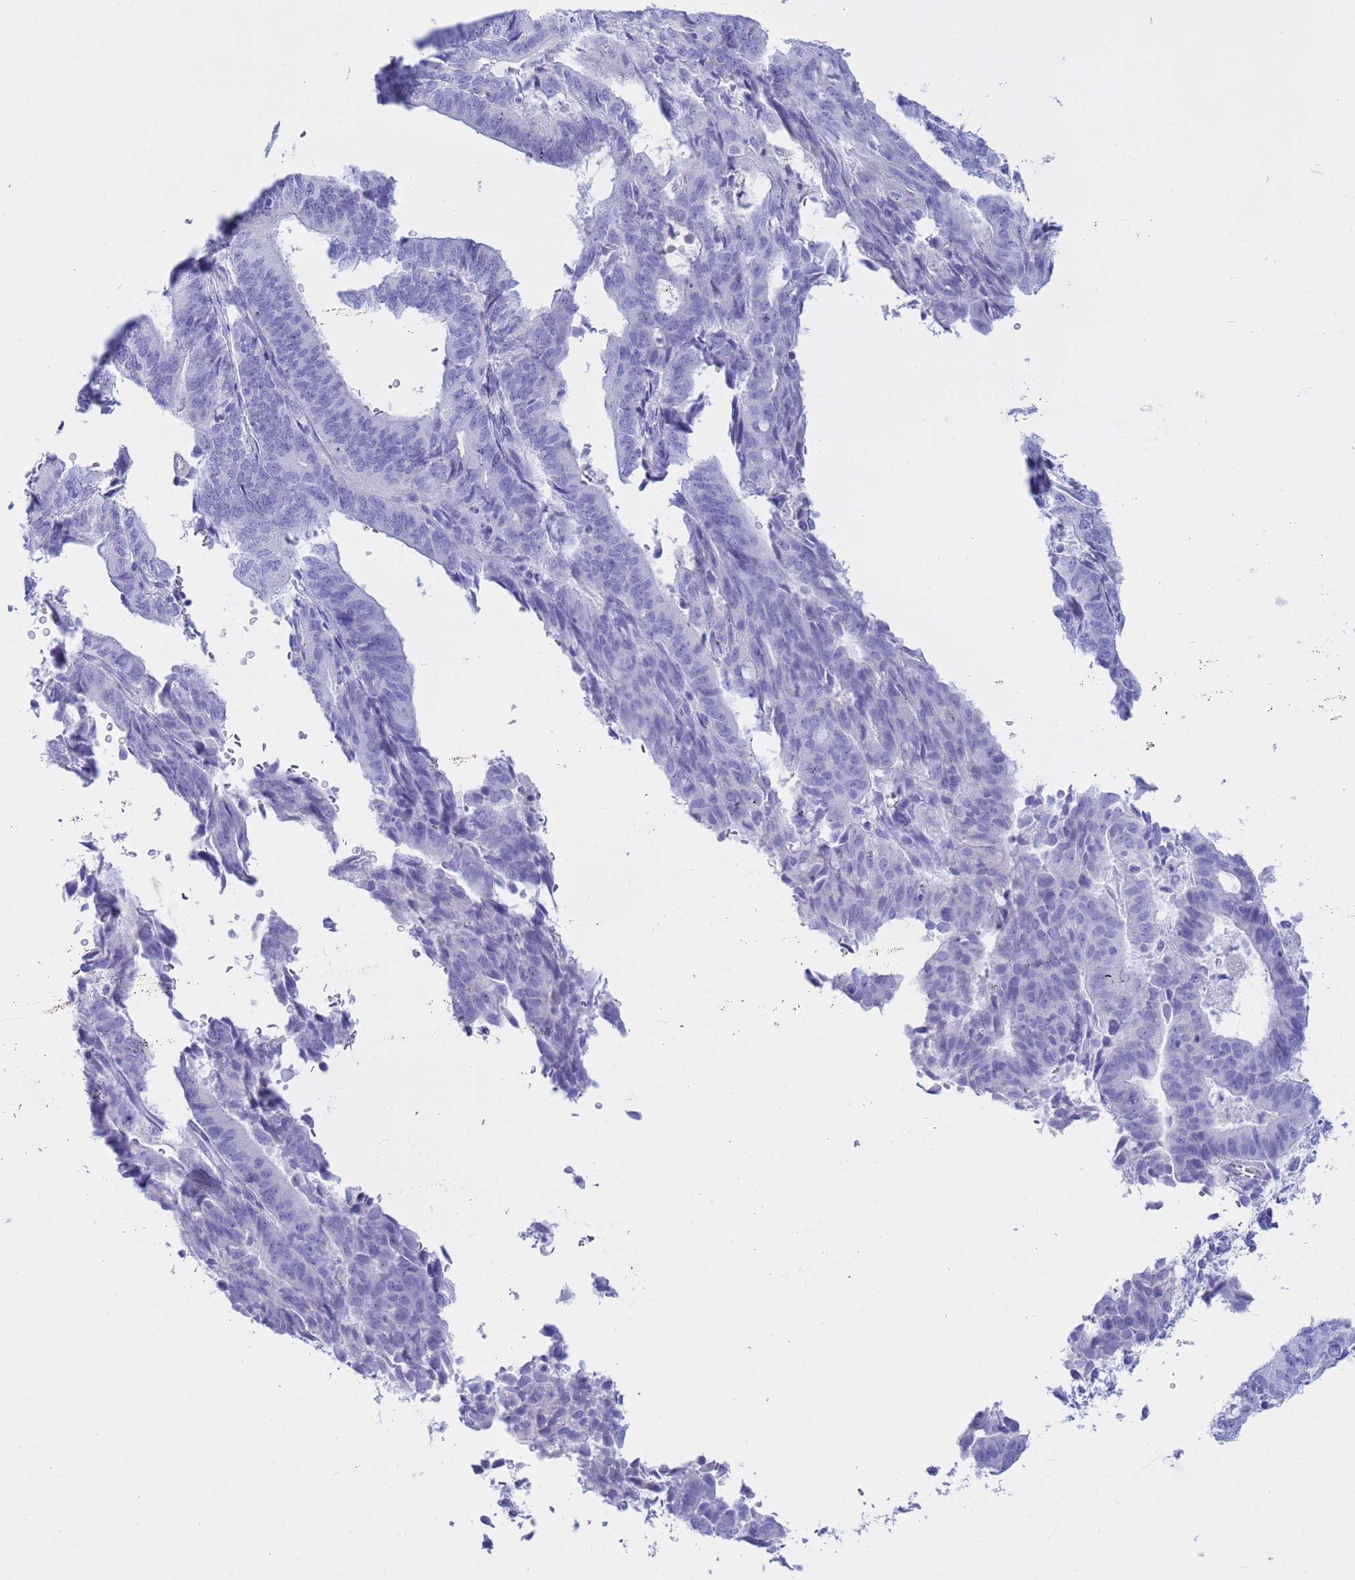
{"staining": {"intensity": "negative", "quantity": "none", "location": "none"}, "tissue": "endometrial cancer", "cell_type": "Tumor cells", "image_type": "cancer", "snomed": [{"axis": "morphology", "description": "Adenocarcinoma, NOS"}, {"axis": "topography", "description": "Endometrium"}], "caption": "Tumor cells show no significant protein expression in adenocarcinoma (endometrial).", "gene": "AQP12A", "patient": {"sex": "female", "age": 70}}